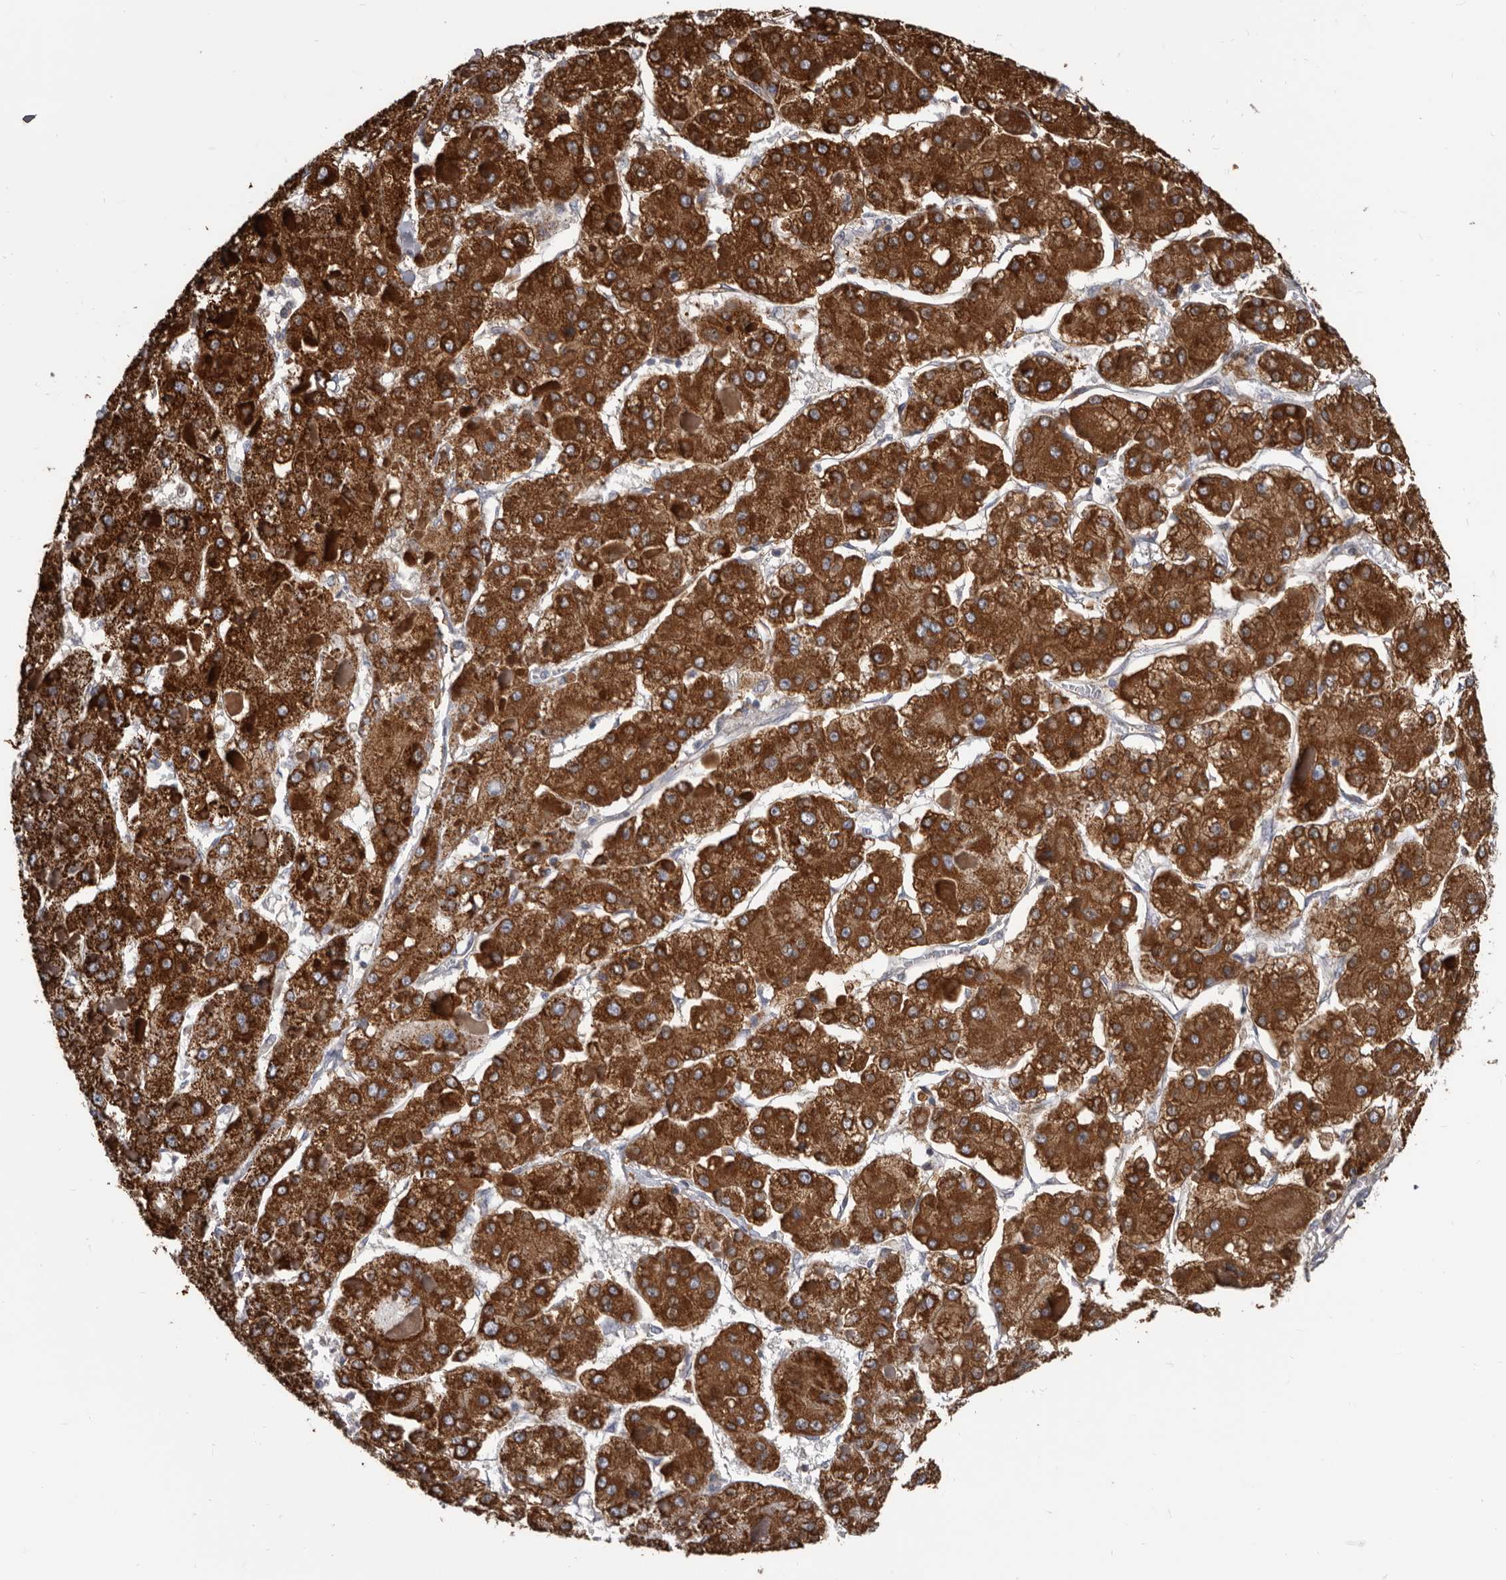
{"staining": {"intensity": "strong", "quantity": ">75%", "location": "cytoplasmic/membranous"}, "tissue": "liver cancer", "cell_type": "Tumor cells", "image_type": "cancer", "snomed": [{"axis": "morphology", "description": "Carcinoma, Hepatocellular, NOS"}, {"axis": "topography", "description": "Liver"}], "caption": "Immunohistochemistry (IHC) of human liver hepatocellular carcinoma displays high levels of strong cytoplasmic/membranous positivity in about >75% of tumor cells.", "gene": "ALDH5A1", "patient": {"sex": "female", "age": 73}}